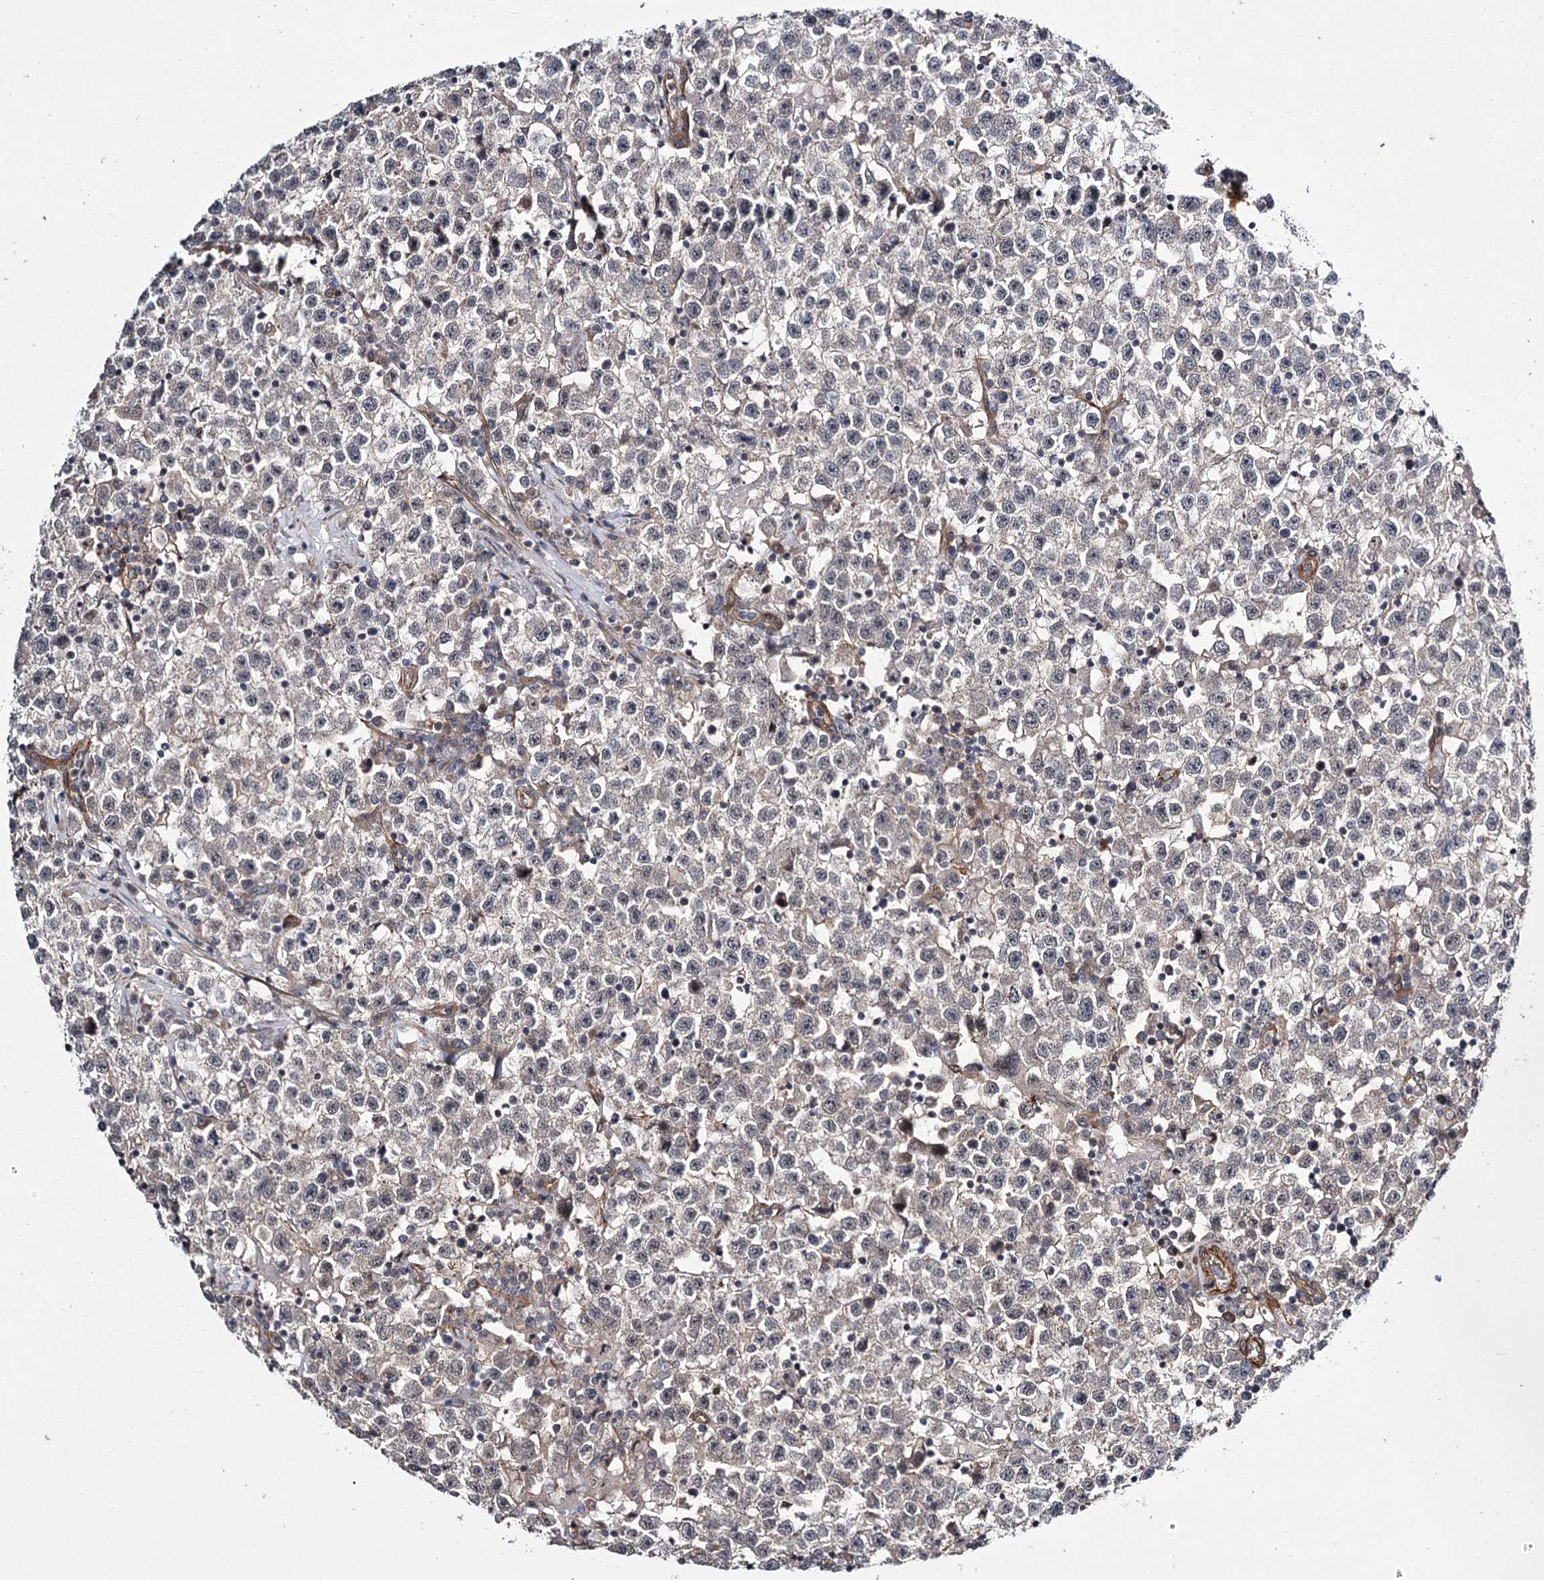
{"staining": {"intensity": "negative", "quantity": "none", "location": "none"}, "tissue": "testis cancer", "cell_type": "Tumor cells", "image_type": "cancer", "snomed": [{"axis": "morphology", "description": "Seminoma, NOS"}, {"axis": "topography", "description": "Testis"}], "caption": "An immunohistochemistry (IHC) photomicrograph of testis cancer is shown. There is no staining in tumor cells of testis cancer.", "gene": "MYO1C", "patient": {"sex": "male", "age": 22}}